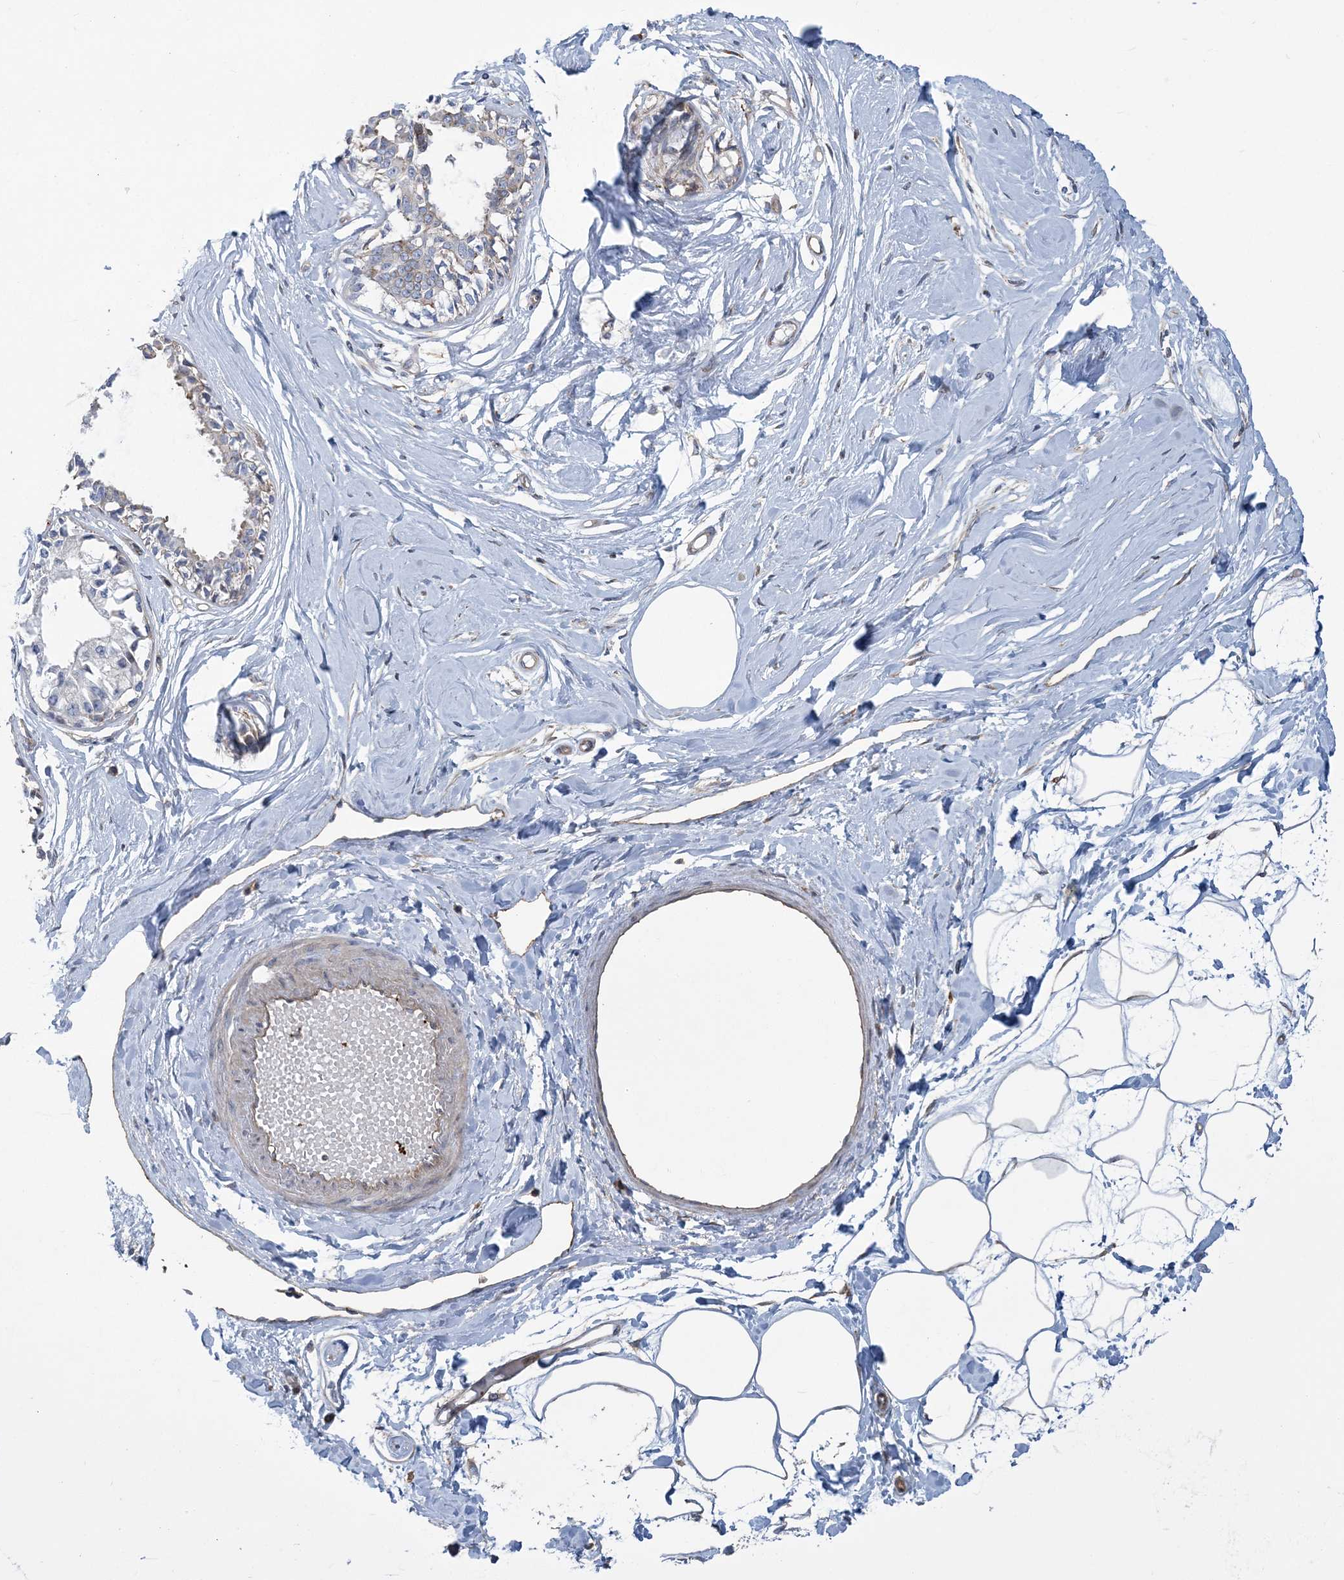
{"staining": {"intensity": "negative", "quantity": "none", "location": "none"}, "tissue": "breast", "cell_type": "Adipocytes", "image_type": "normal", "snomed": [{"axis": "morphology", "description": "Normal tissue, NOS"}, {"axis": "topography", "description": "Breast"}], "caption": "DAB (3,3'-diaminobenzidine) immunohistochemical staining of benign human breast exhibits no significant expression in adipocytes.", "gene": "ARAP2", "patient": {"sex": "female", "age": 45}}